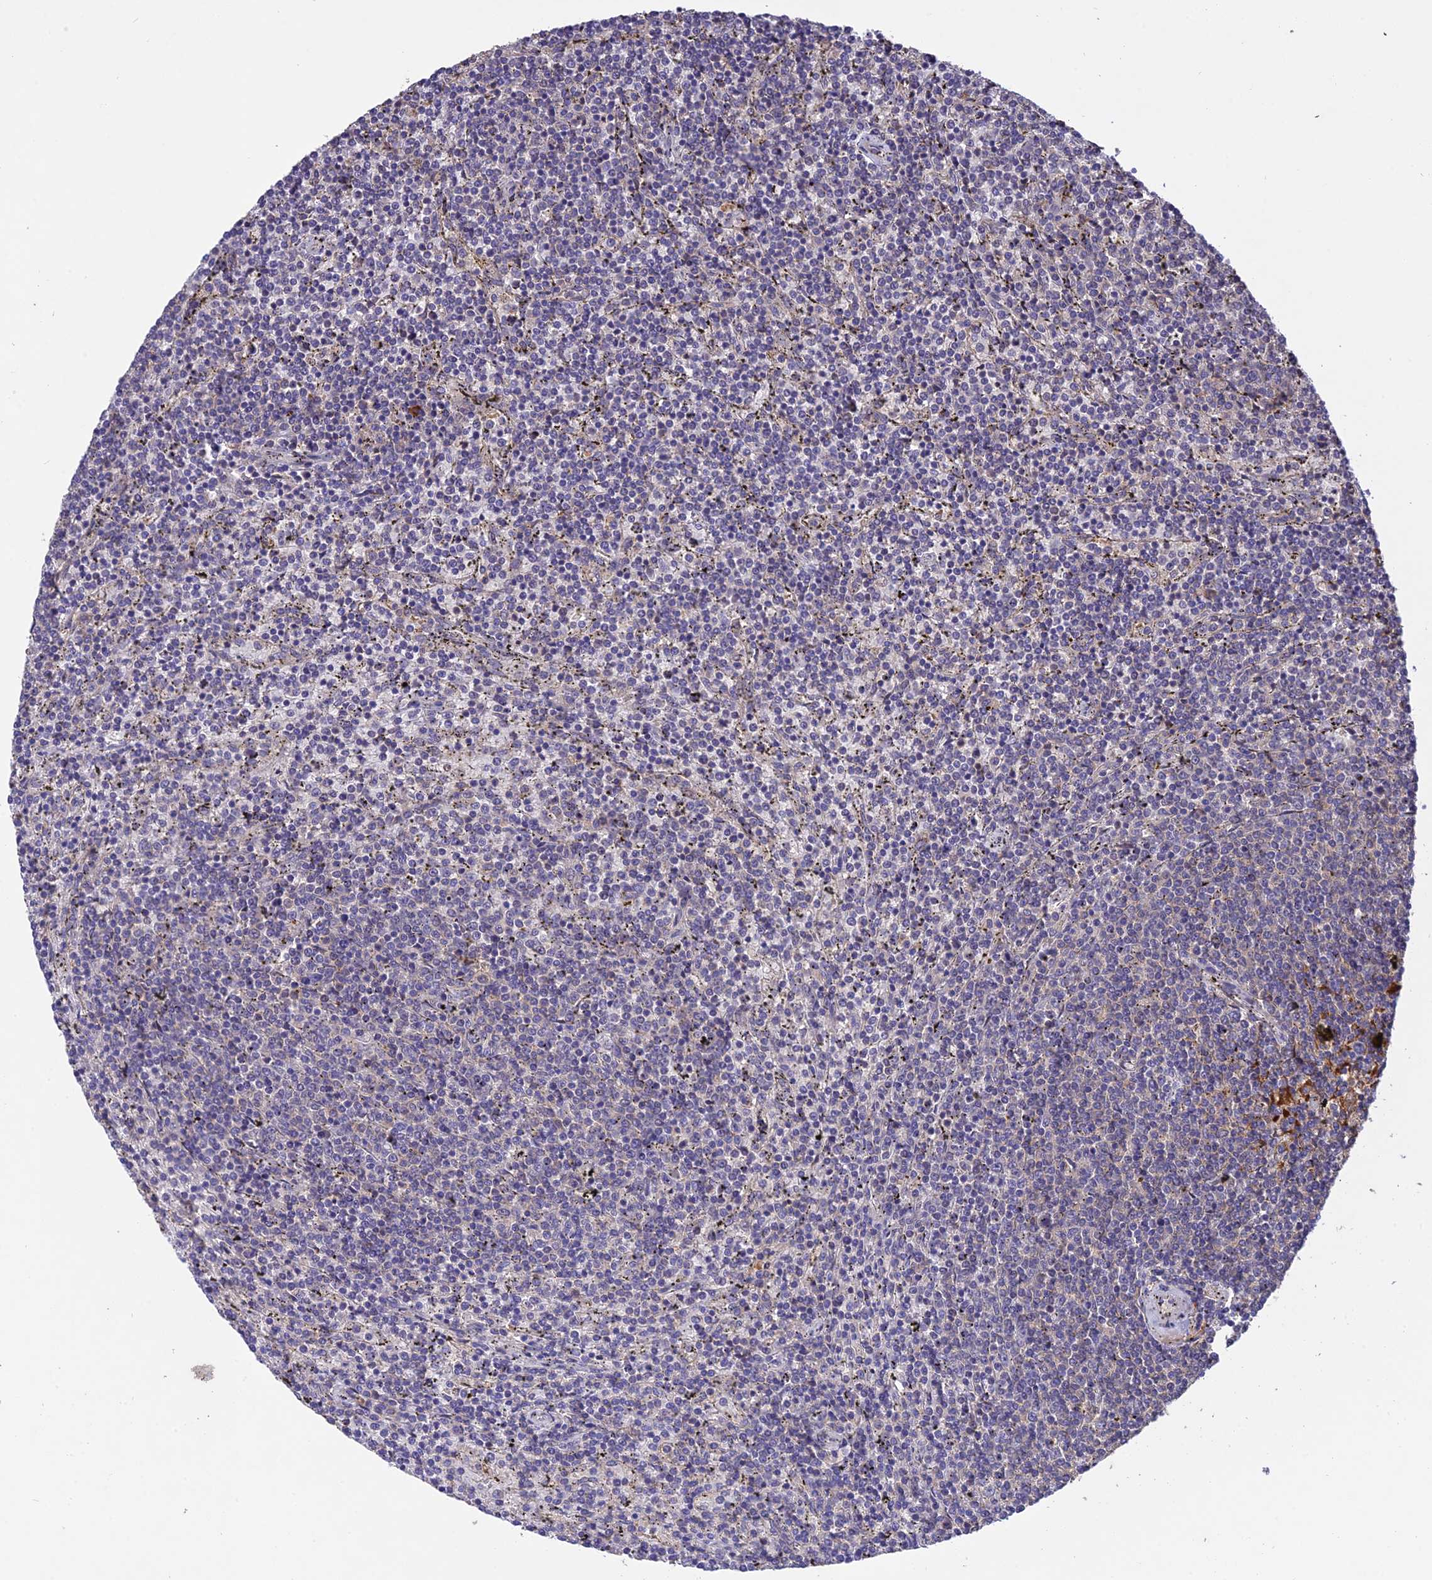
{"staining": {"intensity": "negative", "quantity": "none", "location": "none"}, "tissue": "lymphoma", "cell_type": "Tumor cells", "image_type": "cancer", "snomed": [{"axis": "morphology", "description": "Malignant lymphoma, non-Hodgkin's type, Low grade"}, {"axis": "topography", "description": "Spleen"}], "caption": "Protein analysis of lymphoma demonstrates no significant positivity in tumor cells.", "gene": "DENND5B", "patient": {"sex": "female", "age": 50}}